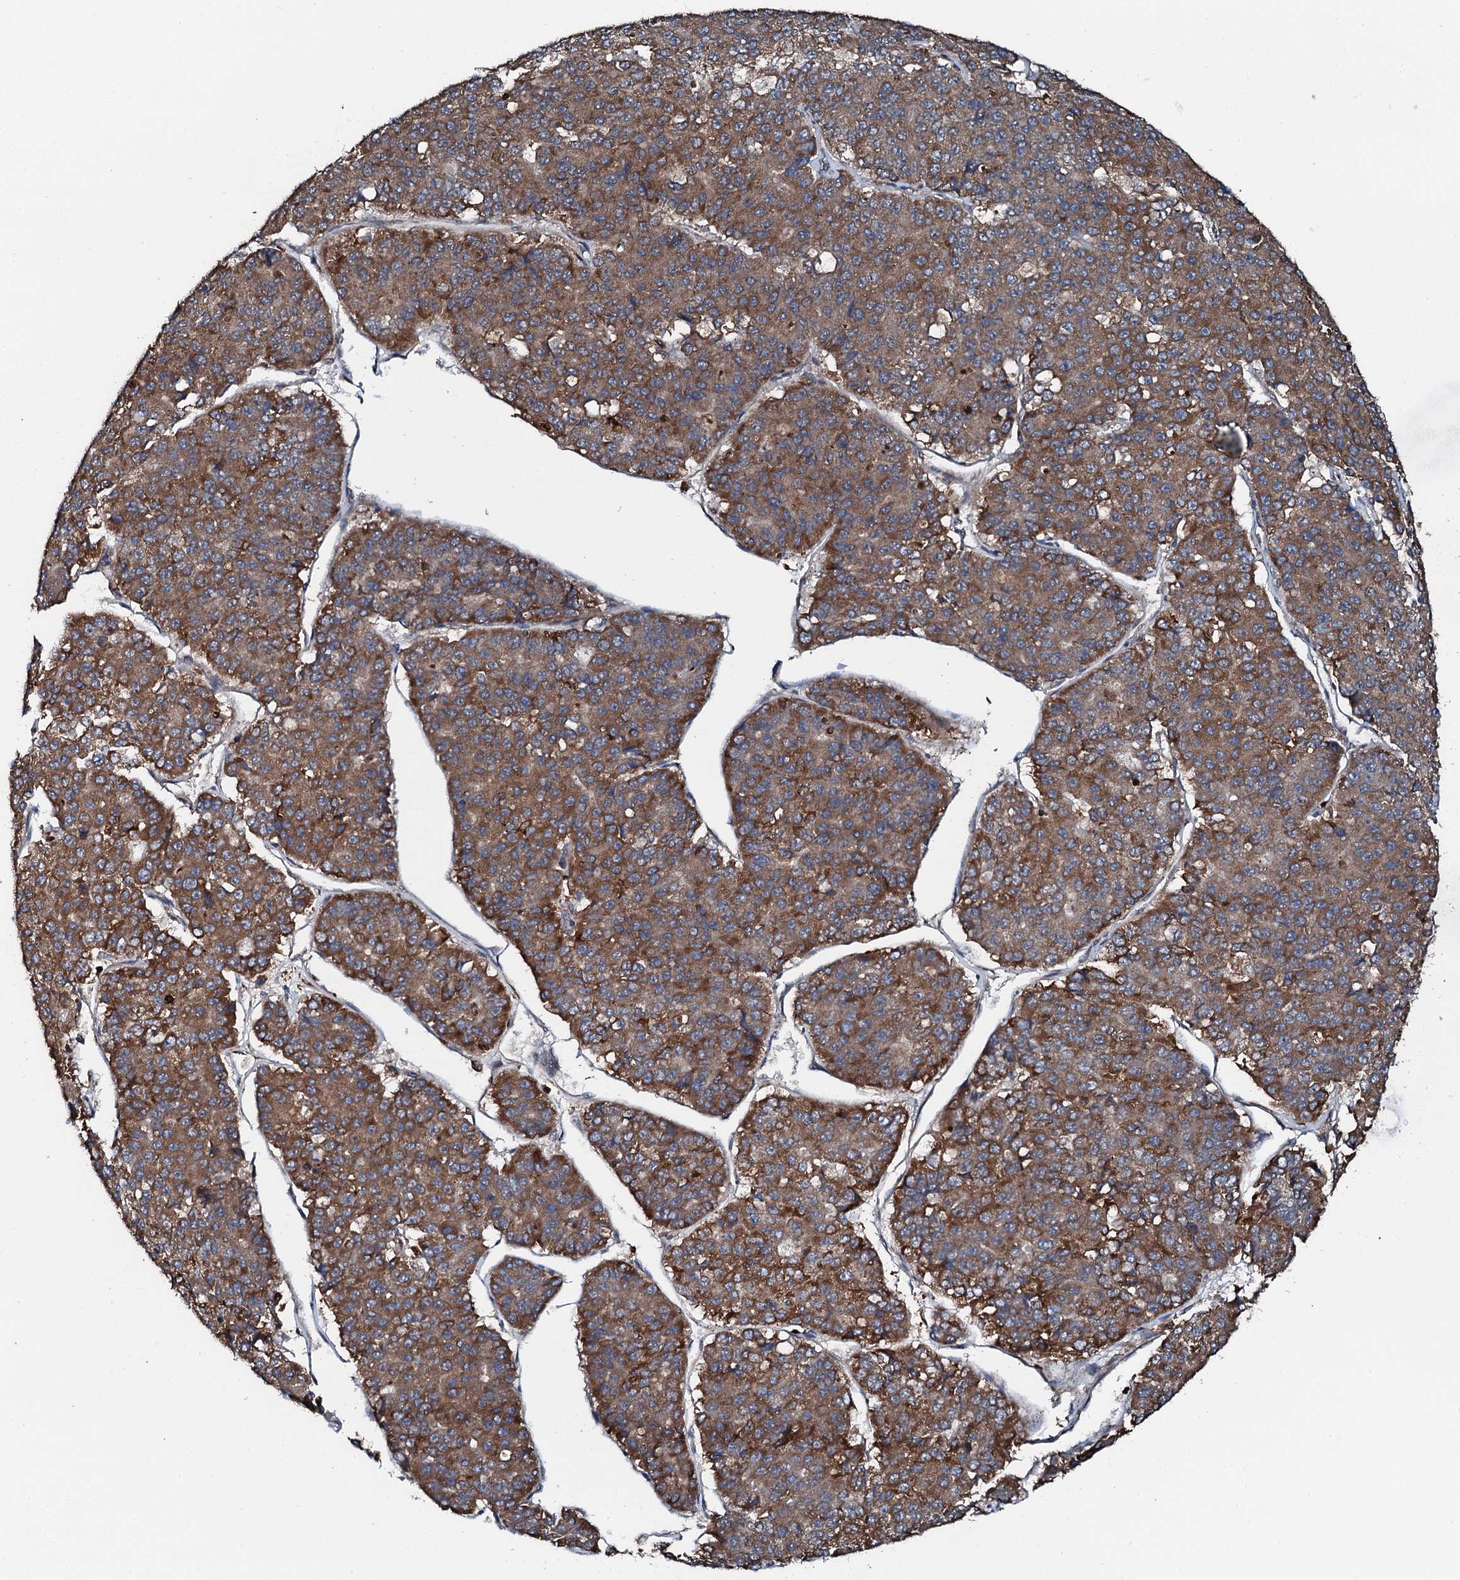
{"staining": {"intensity": "strong", "quantity": ">75%", "location": "cytoplasmic/membranous"}, "tissue": "pancreatic cancer", "cell_type": "Tumor cells", "image_type": "cancer", "snomed": [{"axis": "morphology", "description": "Adenocarcinoma, NOS"}, {"axis": "topography", "description": "Pancreas"}], "caption": "Immunohistochemistry photomicrograph of pancreatic adenocarcinoma stained for a protein (brown), which reveals high levels of strong cytoplasmic/membranous staining in approximately >75% of tumor cells.", "gene": "EDC4", "patient": {"sex": "male", "age": 50}}